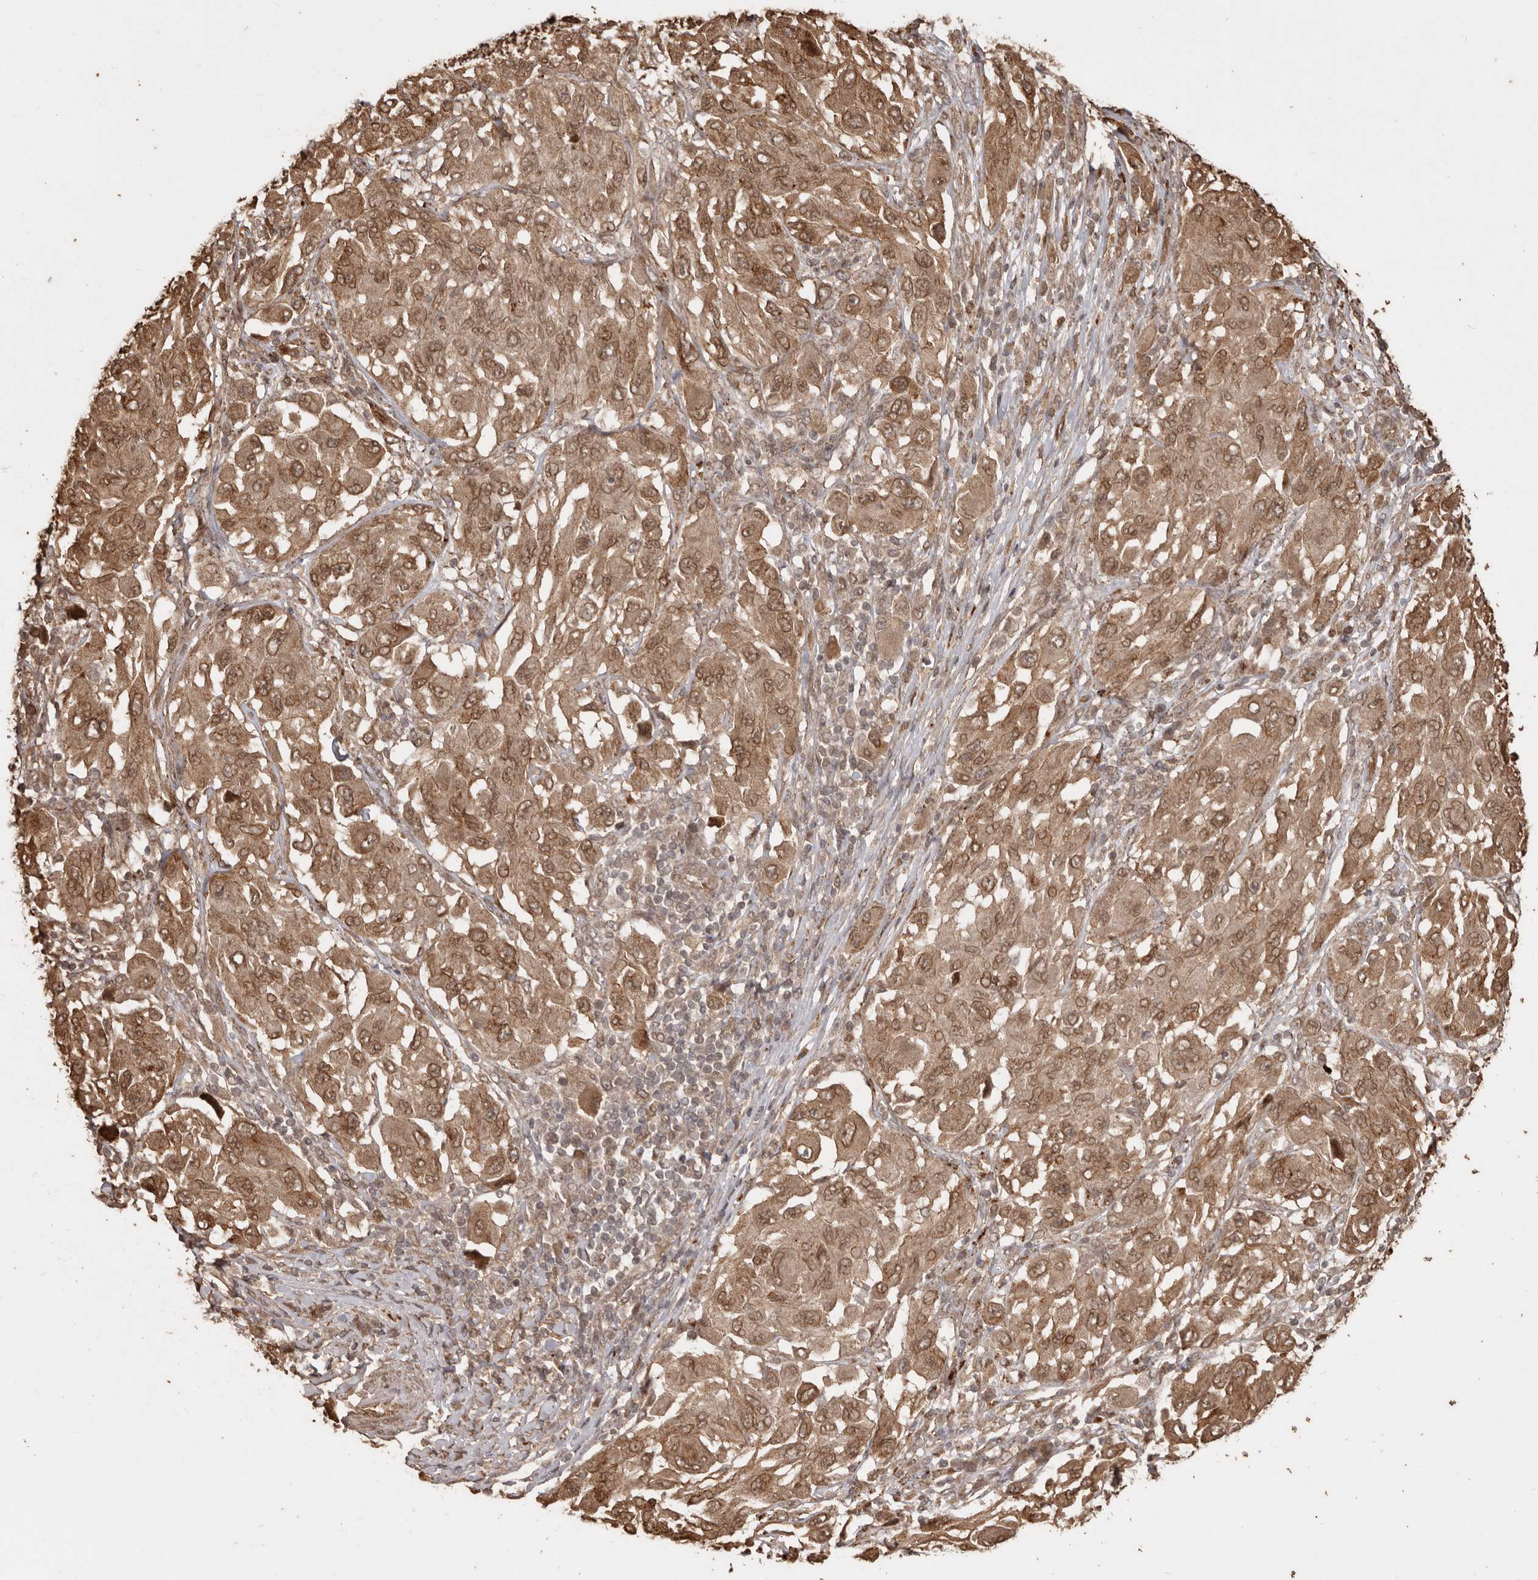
{"staining": {"intensity": "moderate", "quantity": ">75%", "location": "cytoplasmic/membranous,nuclear"}, "tissue": "melanoma", "cell_type": "Tumor cells", "image_type": "cancer", "snomed": [{"axis": "morphology", "description": "Malignant melanoma, NOS"}, {"axis": "topography", "description": "Skin"}], "caption": "Human malignant melanoma stained with a protein marker exhibits moderate staining in tumor cells.", "gene": "NUP43", "patient": {"sex": "female", "age": 91}}